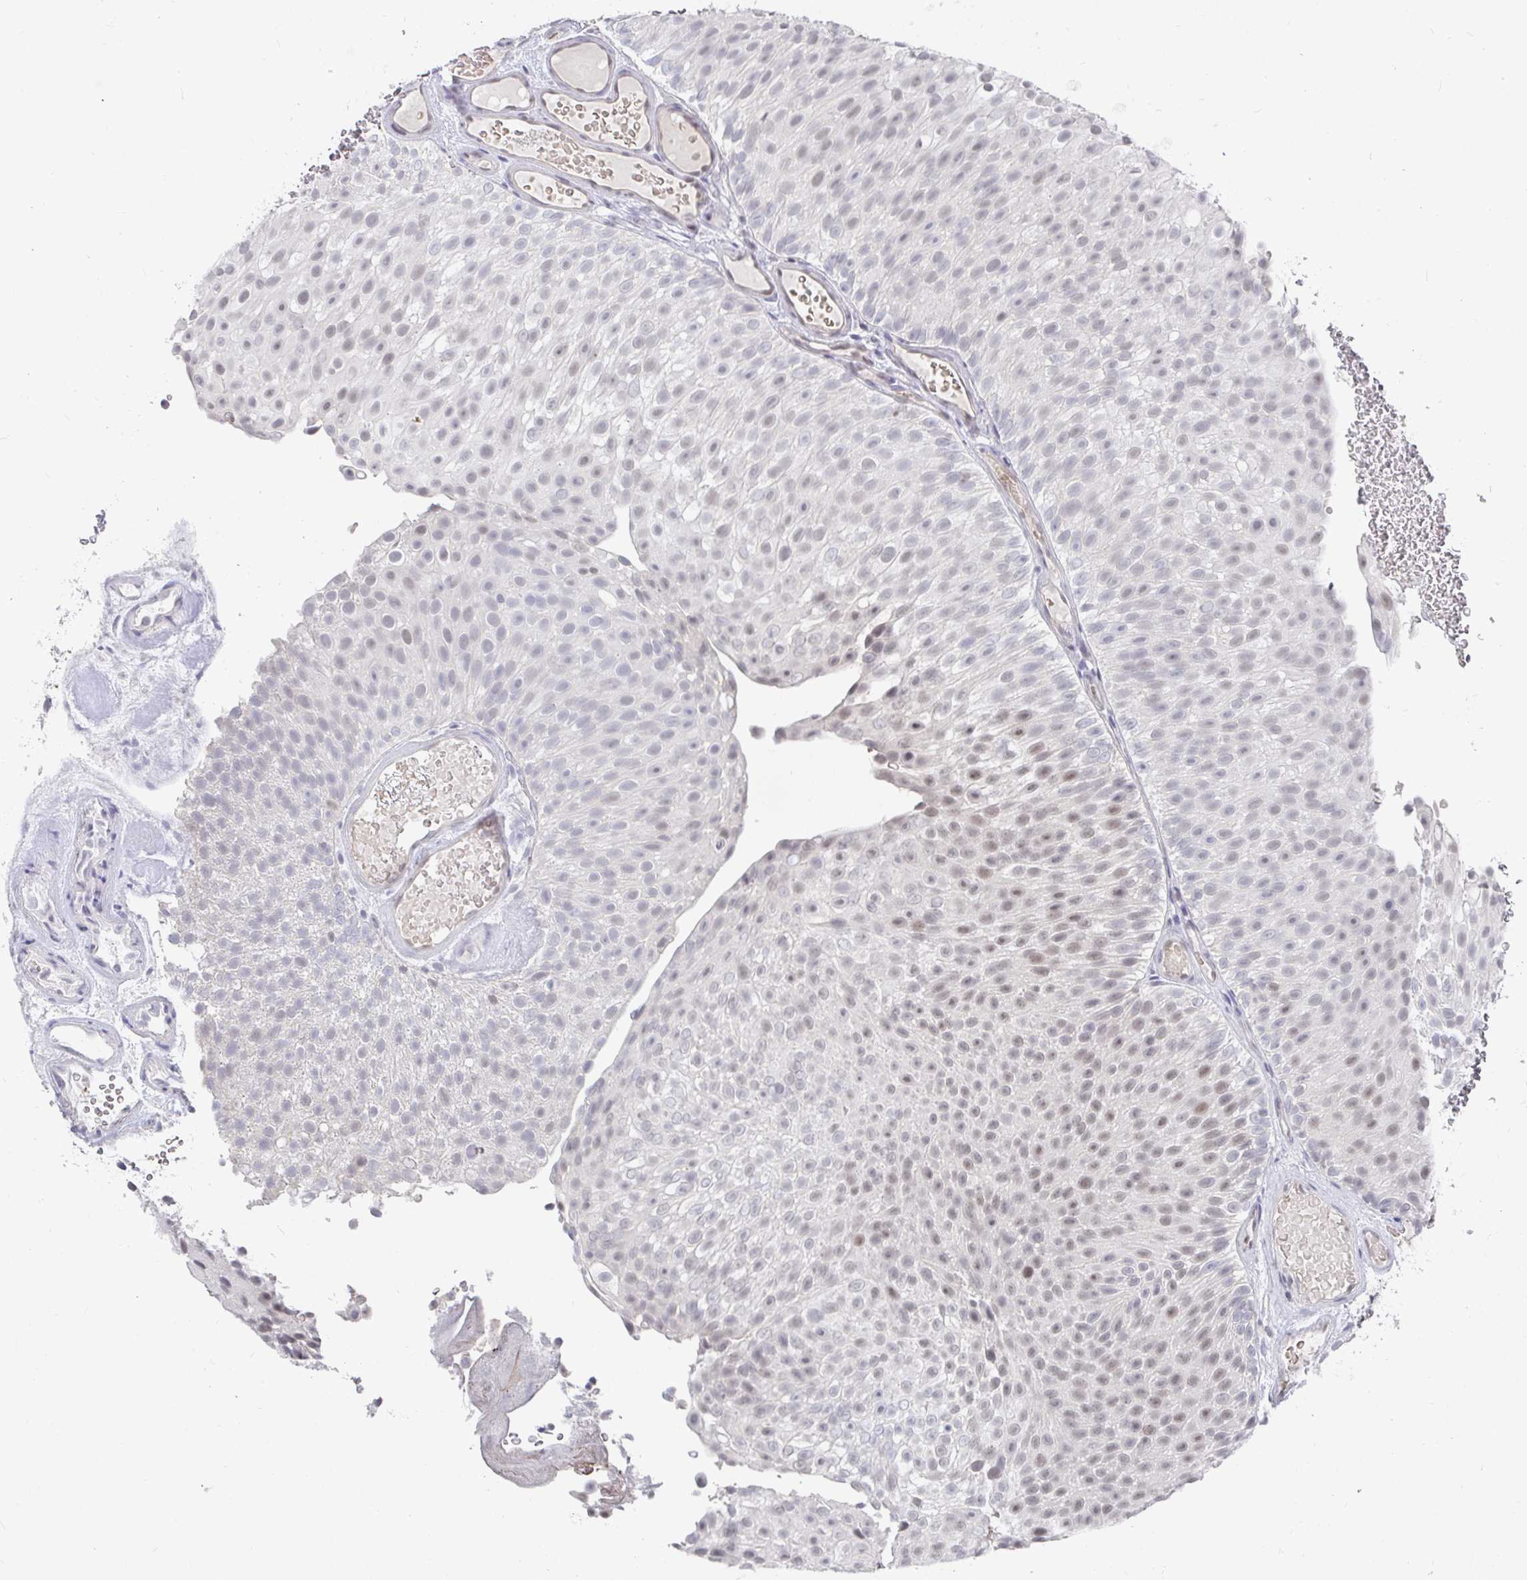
{"staining": {"intensity": "weak", "quantity": "25%-75%", "location": "nuclear"}, "tissue": "urothelial cancer", "cell_type": "Tumor cells", "image_type": "cancer", "snomed": [{"axis": "morphology", "description": "Urothelial carcinoma, Low grade"}, {"axis": "topography", "description": "Urinary bladder"}], "caption": "Protein analysis of urothelial cancer tissue shows weak nuclear staining in about 25%-75% of tumor cells.", "gene": "RCOR1", "patient": {"sex": "male", "age": 78}}